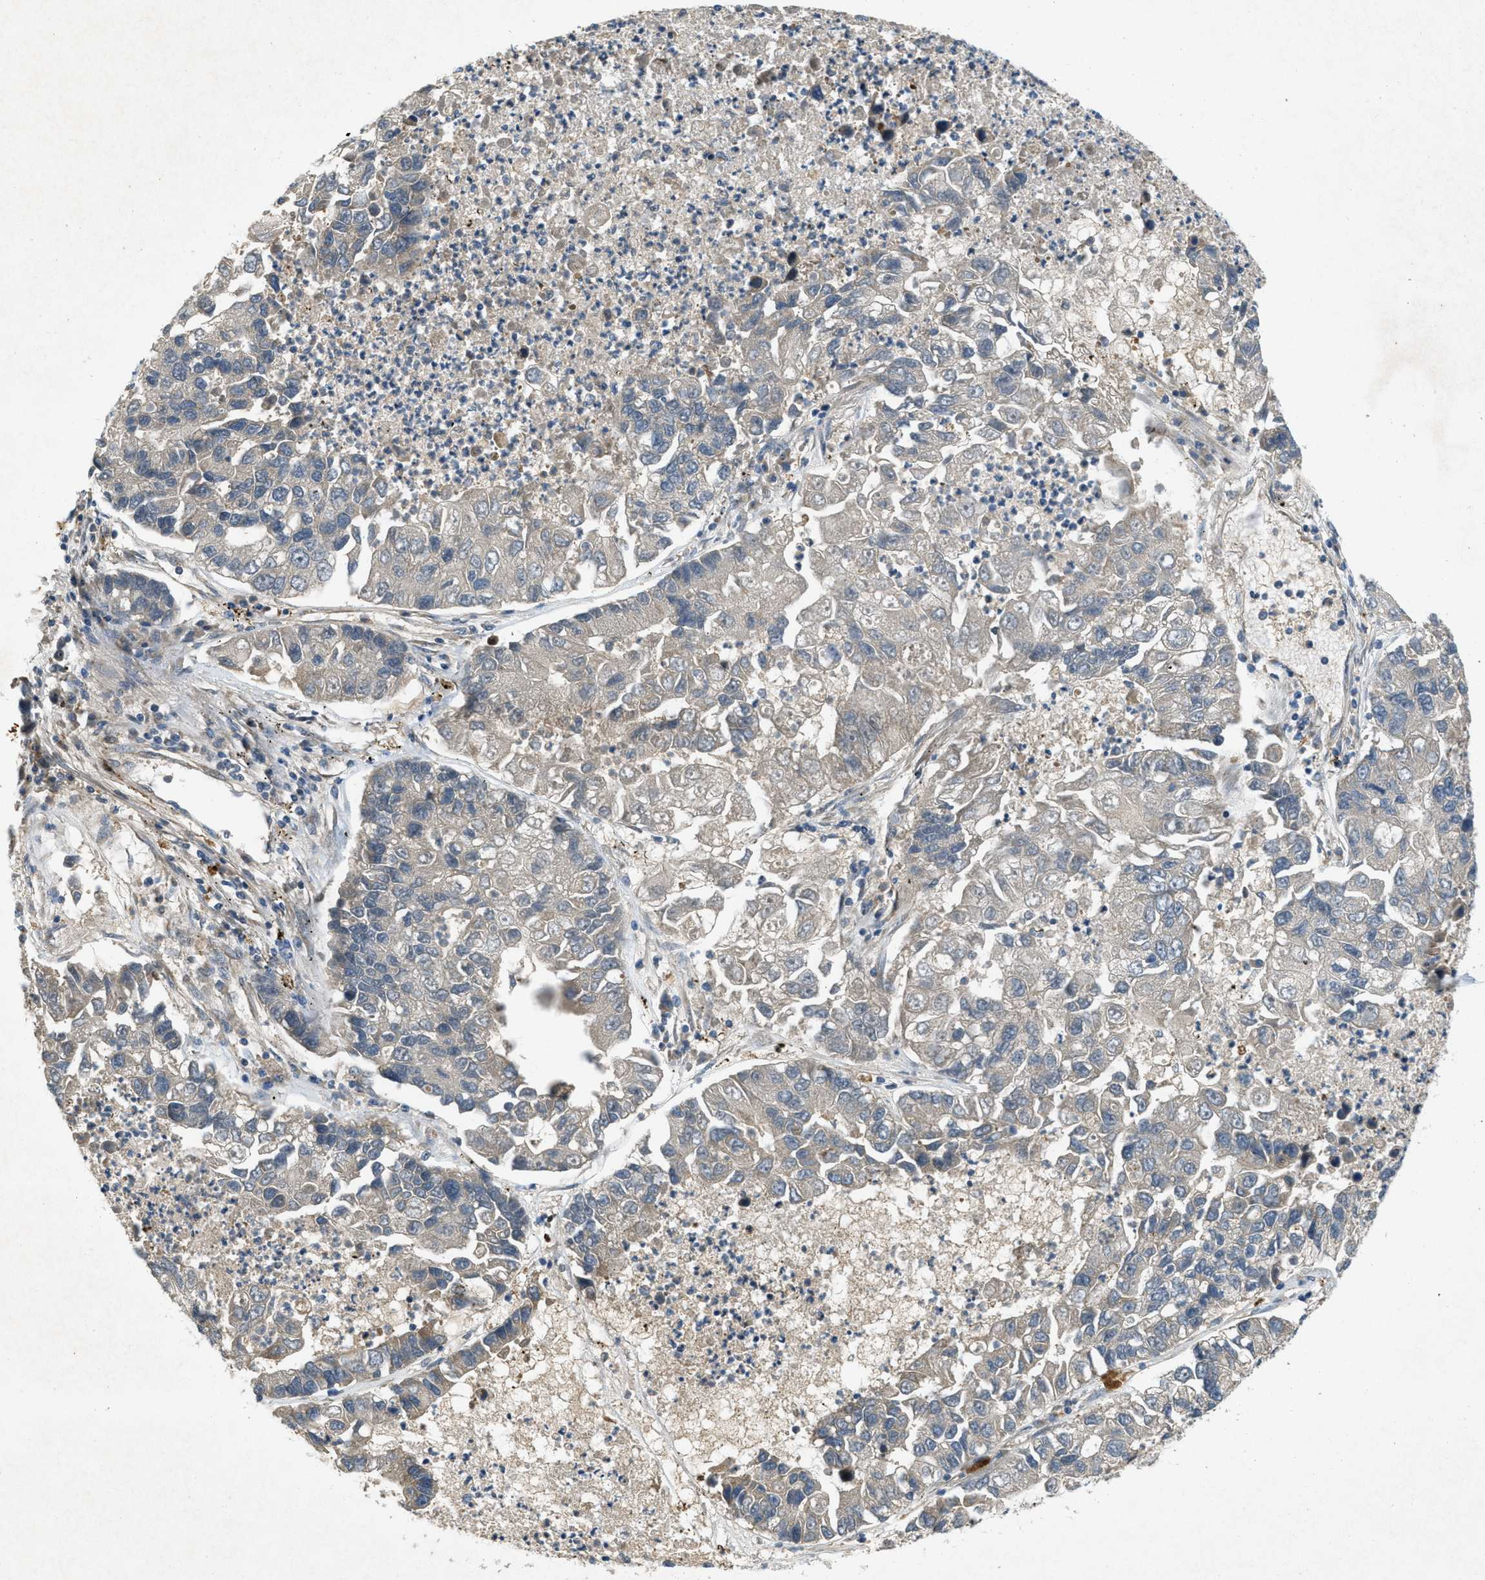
{"staining": {"intensity": "weak", "quantity": "<25%", "location": "cytoplasmic/membranous"}, "tissue": "lung cancer", "cell_type": "Tumor cells", "image_type": "cancer", "snomed": [{"axis": "morphology", "description": "Adenocarcinoma, NOS"}, {"axis": "topography", "description": "Lung"}], "caption": "This is a photomicrograph of immunohistochemistry staining of lung cancer (adenocarcinoma), which shows no expression in tumor cells. (IHC, brightfield microscopy, high magnification).", "gene": "ADCY6", "patient": {"sex": "female", "age": 51}}